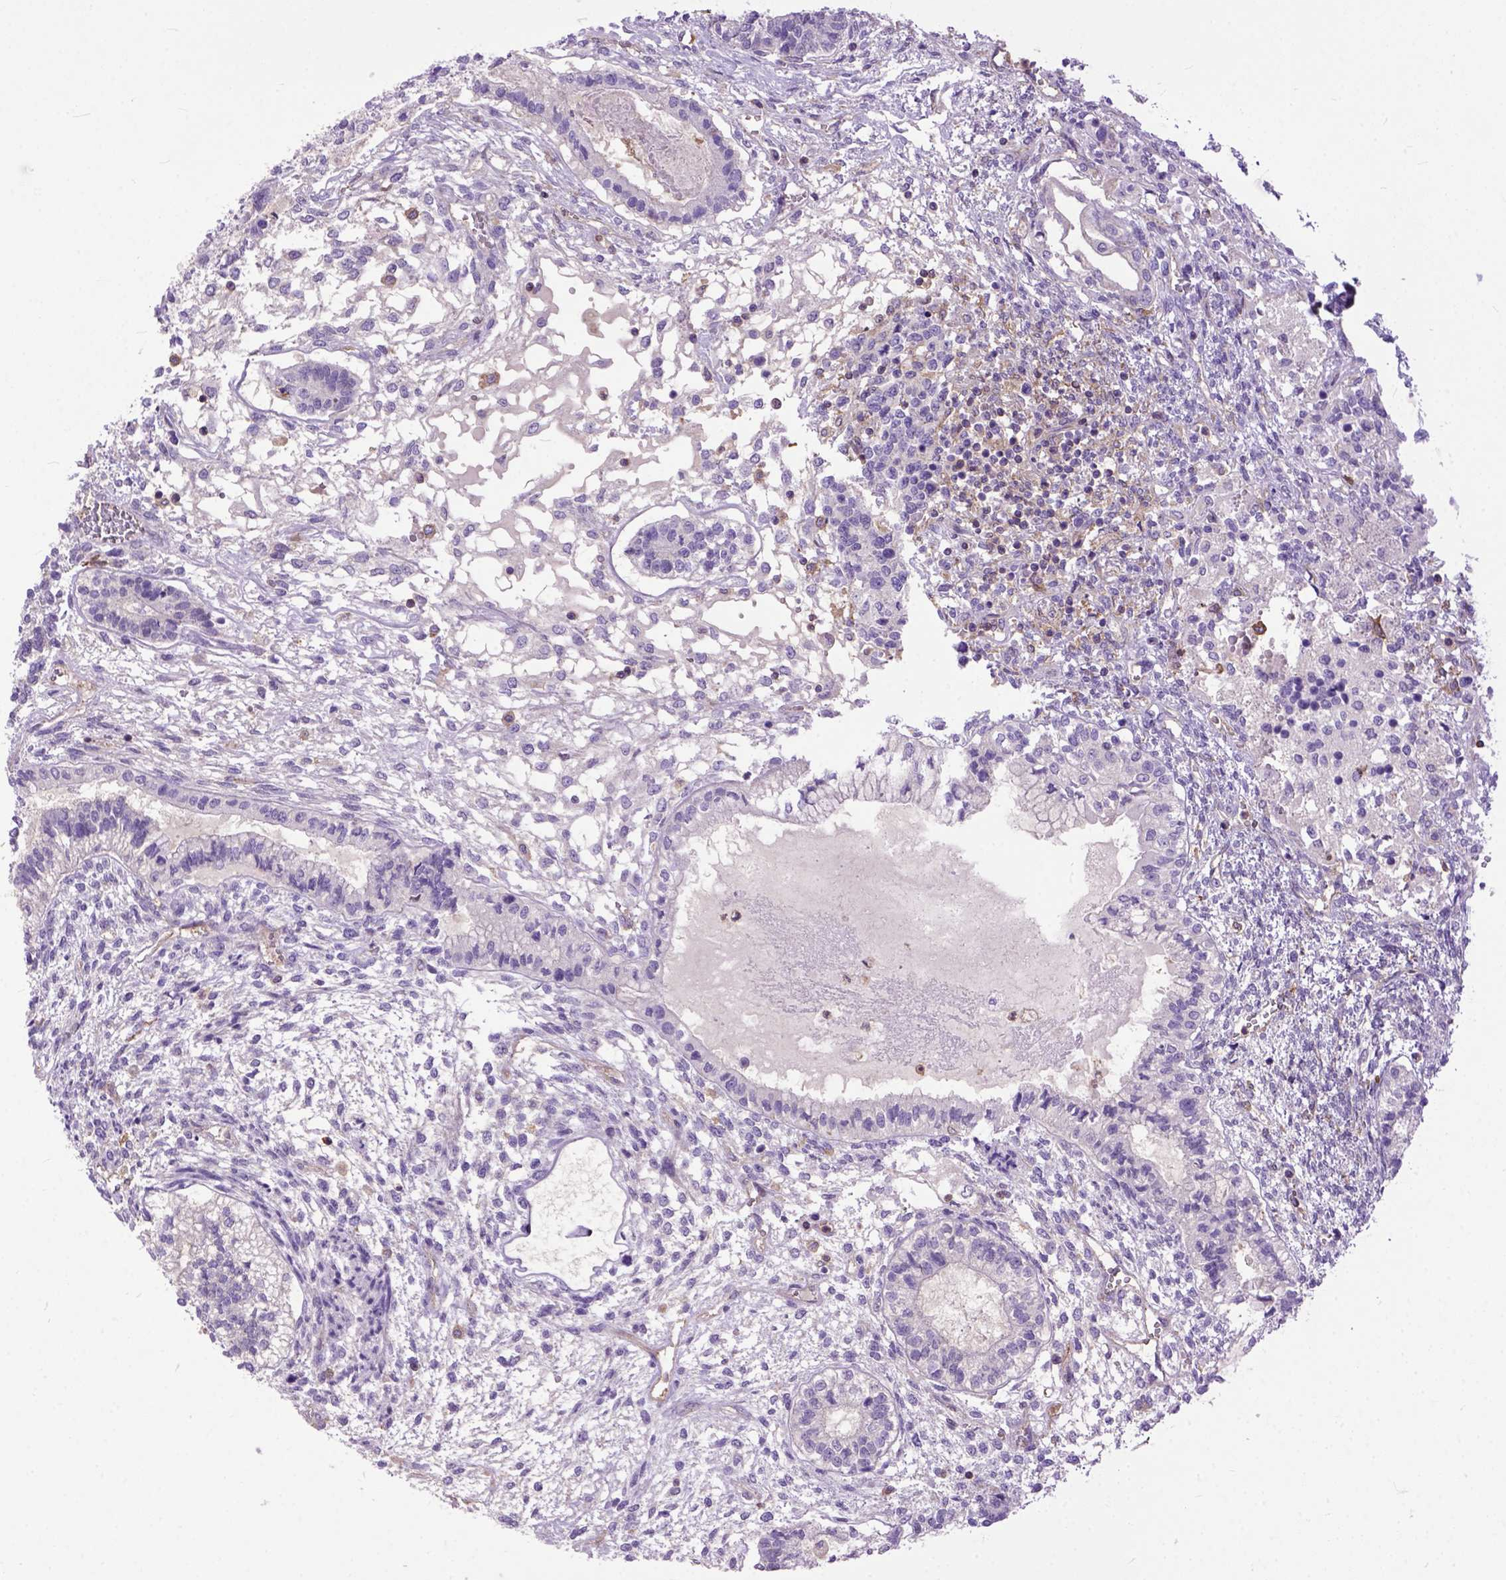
{"staining": {"intensity": "negative", "quantity": "none", "location": "none"}, "tissue": "testis cancer", "cell_type": "Tumor cells", "image_type": "cancer", "snomed": [{"axis": "morphology", "description": "Carcinoma, Embryonal, NOS"}, {"axis": "topography", "description": "Testis"}], "caption": "Tumor cells are negative for protein expression in human testis embryonal carcinoma.", "gene": "NAMPT", "patient": {"sex": "male", "age": 37}}